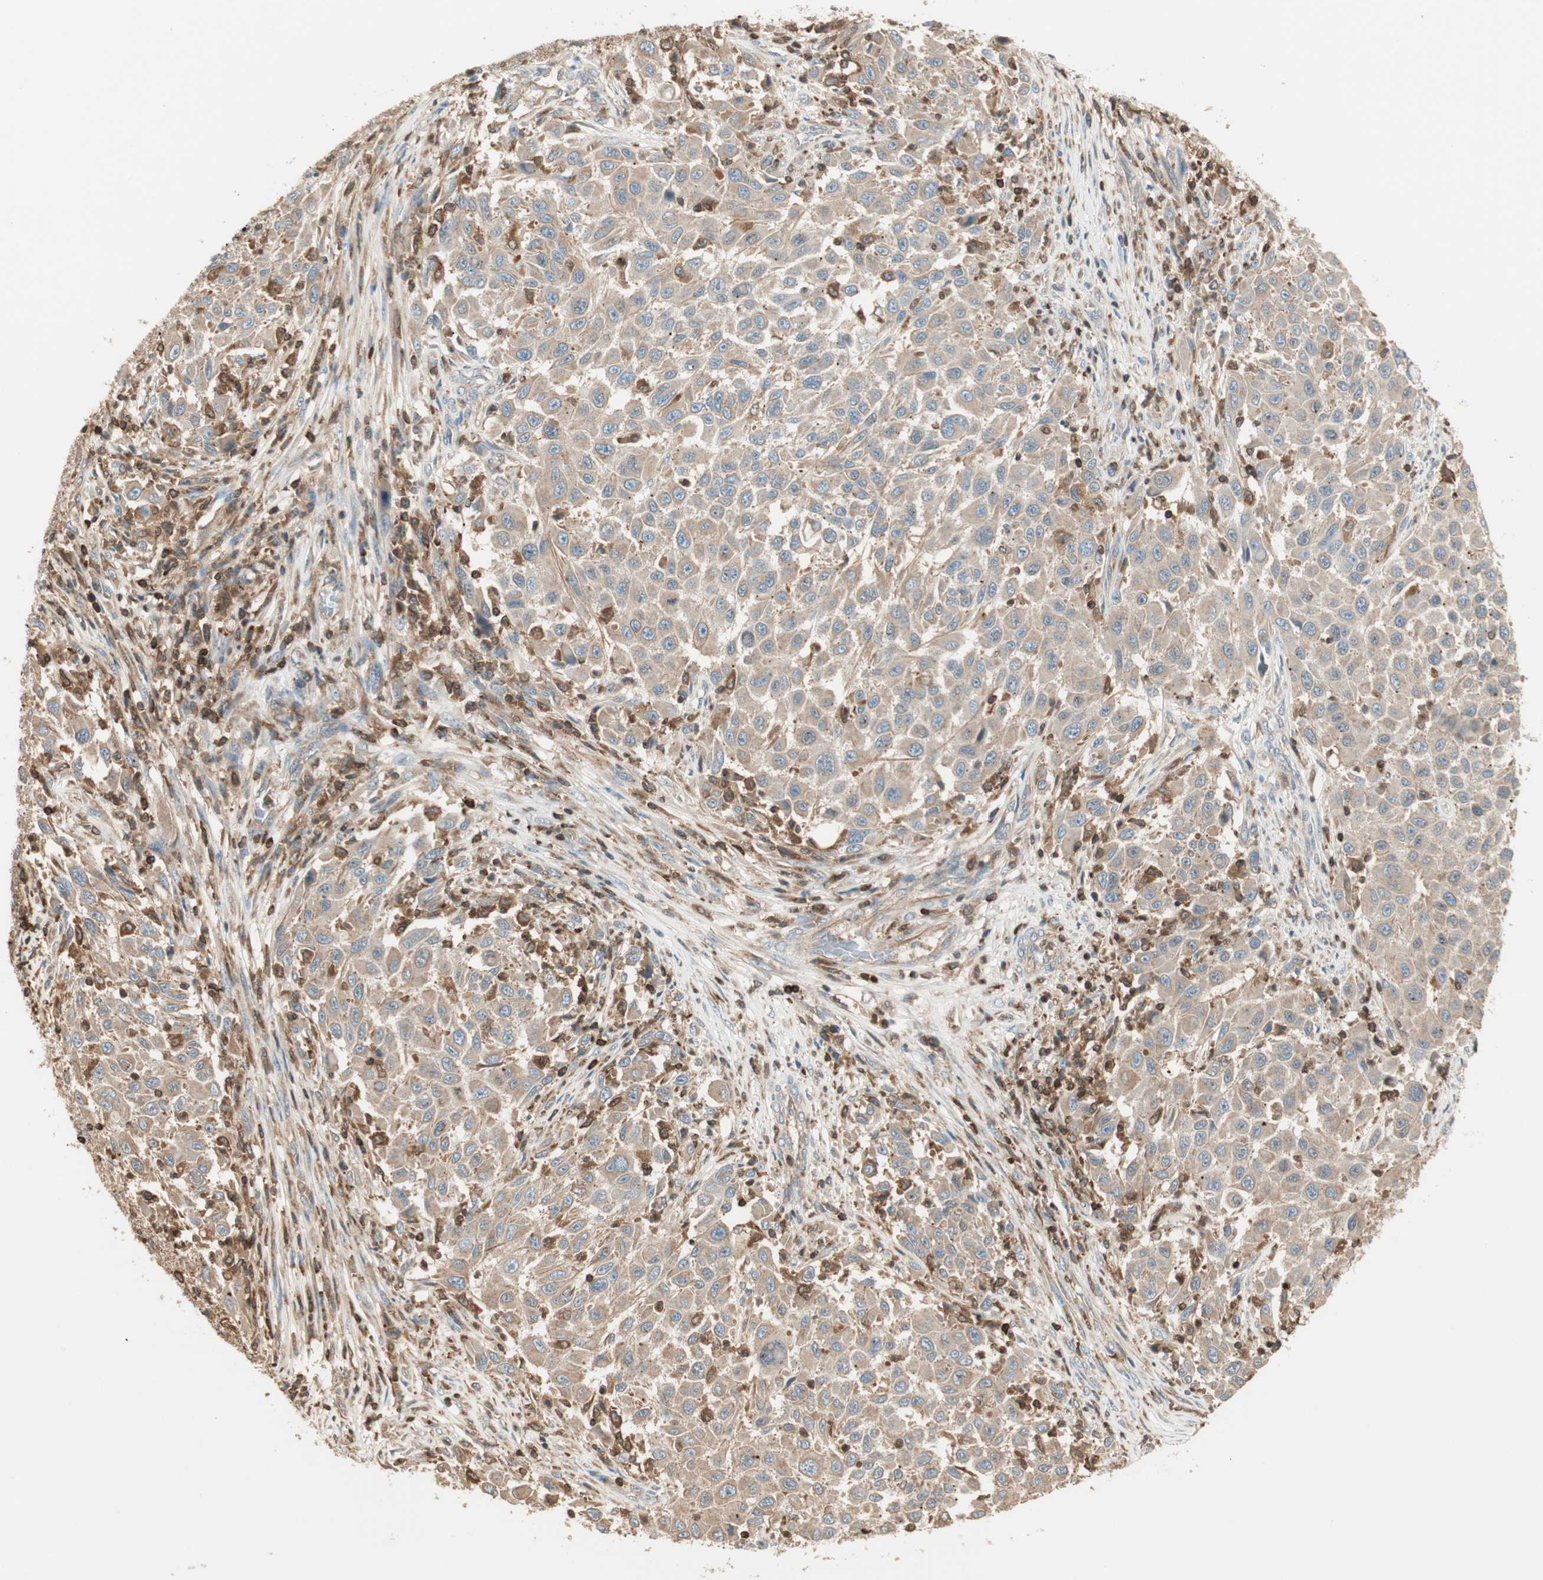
{"staining": {"intensity": "weak", "quantity": ">75%", "location": "cytoplasmic/membranous"}, "tissue": "melanoma", "cell_type": "Tumor cells", "image_type": "cancer", "snomed": [{"axis": "morphology", "description": "Malignant melanoma, Metastatic site"}, {"axis": "topography", "description": "Lymph node"}], "caption": "IHC staining of malignant melanoma (metastatic site), which exhibits low levels of weak cytoplasmic/membranous positivity in approximately >75% of tumor cells indicating weak cytoplasmic/membranous protein staining. The staining was performed using DAB (3,3'-diaminobenzidine) (brown) for protein detection and nuclei were counterstained in hematoxylin (blue).", "gene": "CRLF3", "patient": {"sex": "male", "age": 61}}